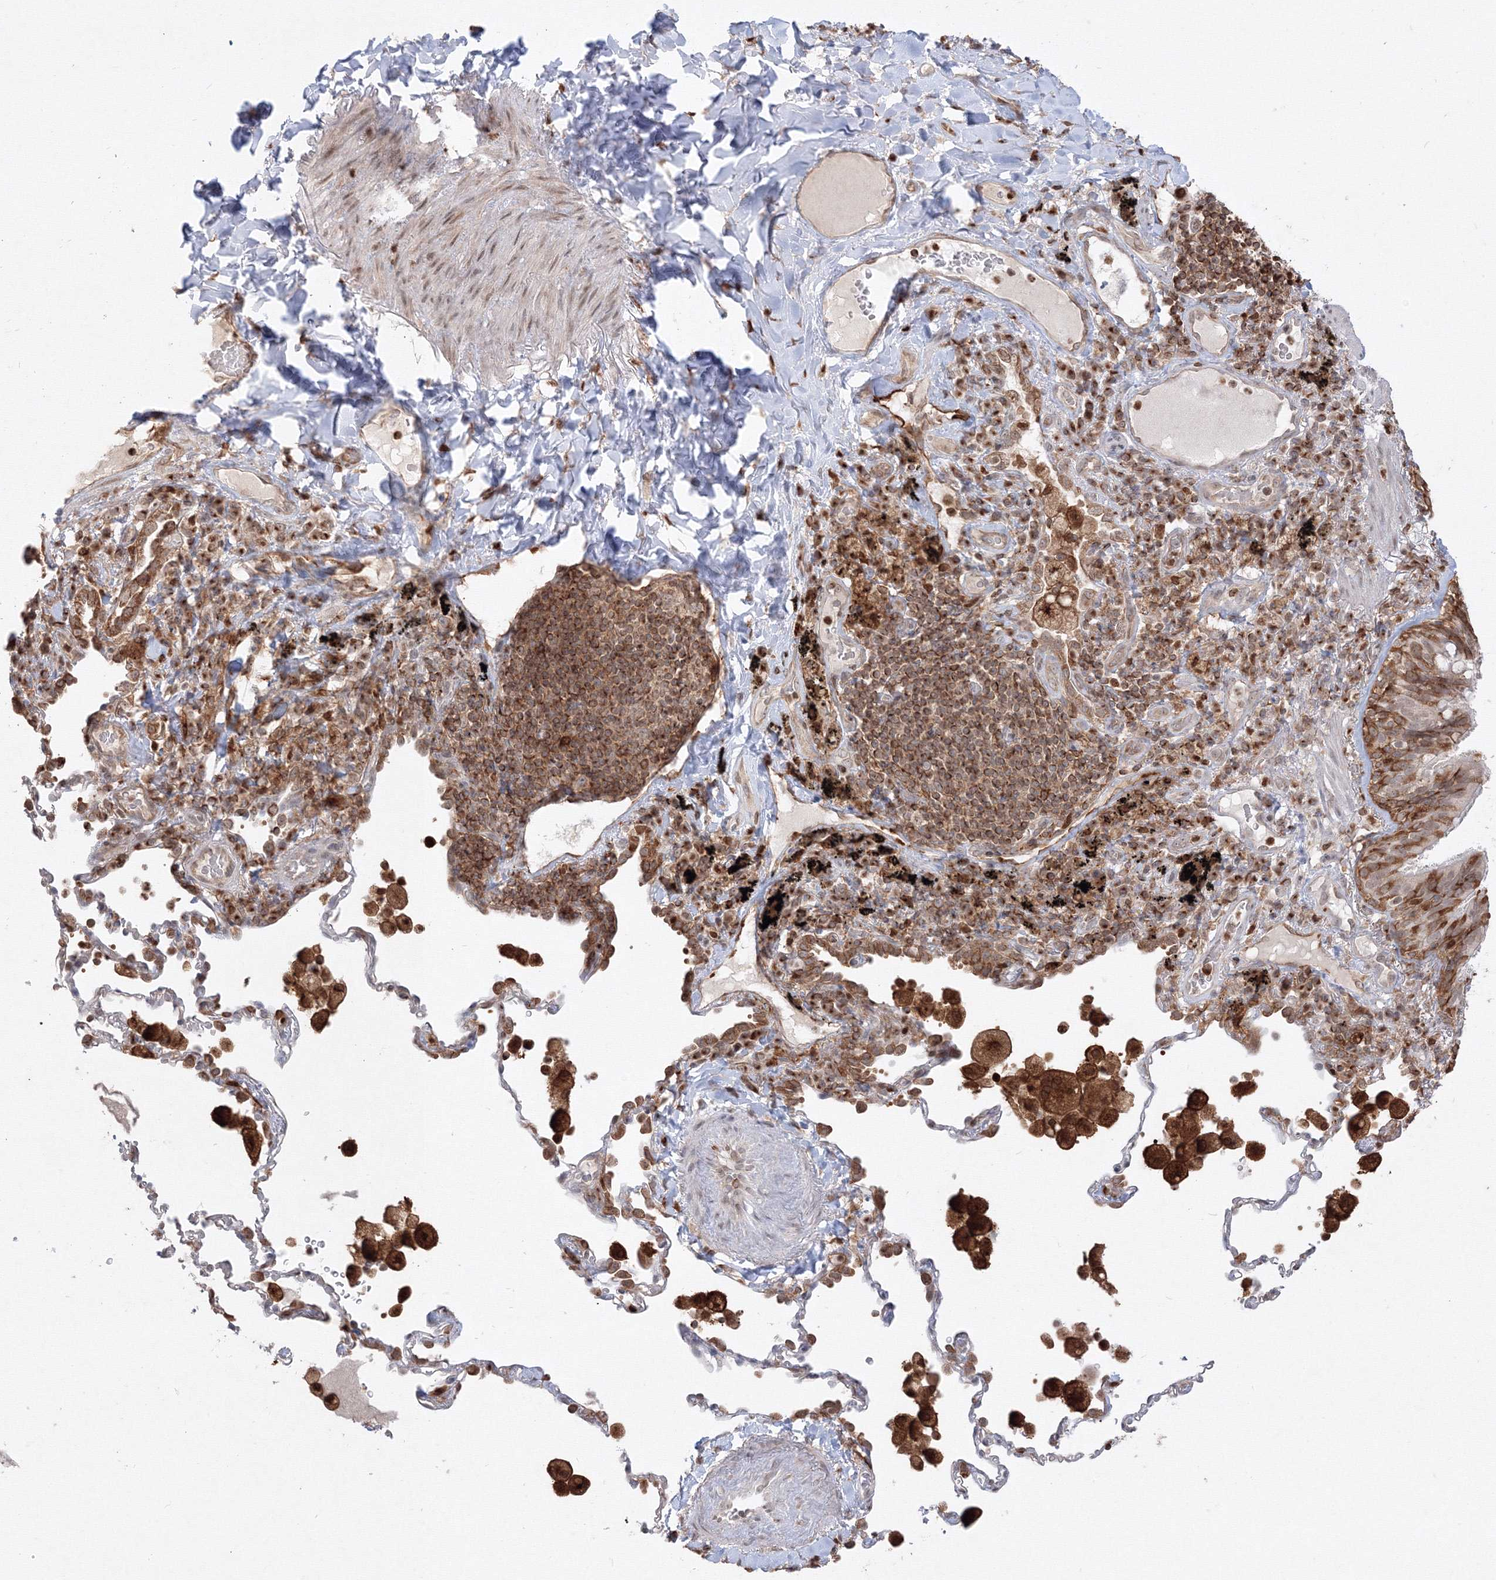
{"staining": {"intensity": "moderate", "quantity": ">75%", "location": "cytoplasmic/membranous"}, "tissue": "bronchus", "cell_type": "Respiratory epithelial cells", "image_type": "normal", "snomed": [{"axis": "morphology", "description": "Normal tissue, NOS"}, {"axis": "morphology", "description": "Adenocarcinoma, NOS"}, {"axis": "topography", "description": "Bronchus"}, {"axis": "topography", "description": "Lung"}], "caption": "Protein staining displays moderate cytoplasmic/membranous expression in about >75% of respiratory epithelial cells in unremarkable bronchus. Ihc stains the protein of interest in brown and the nuclei are stained blue.", "gene": "TMEM50B", "patient": {"sex": "male", "age": 54}}